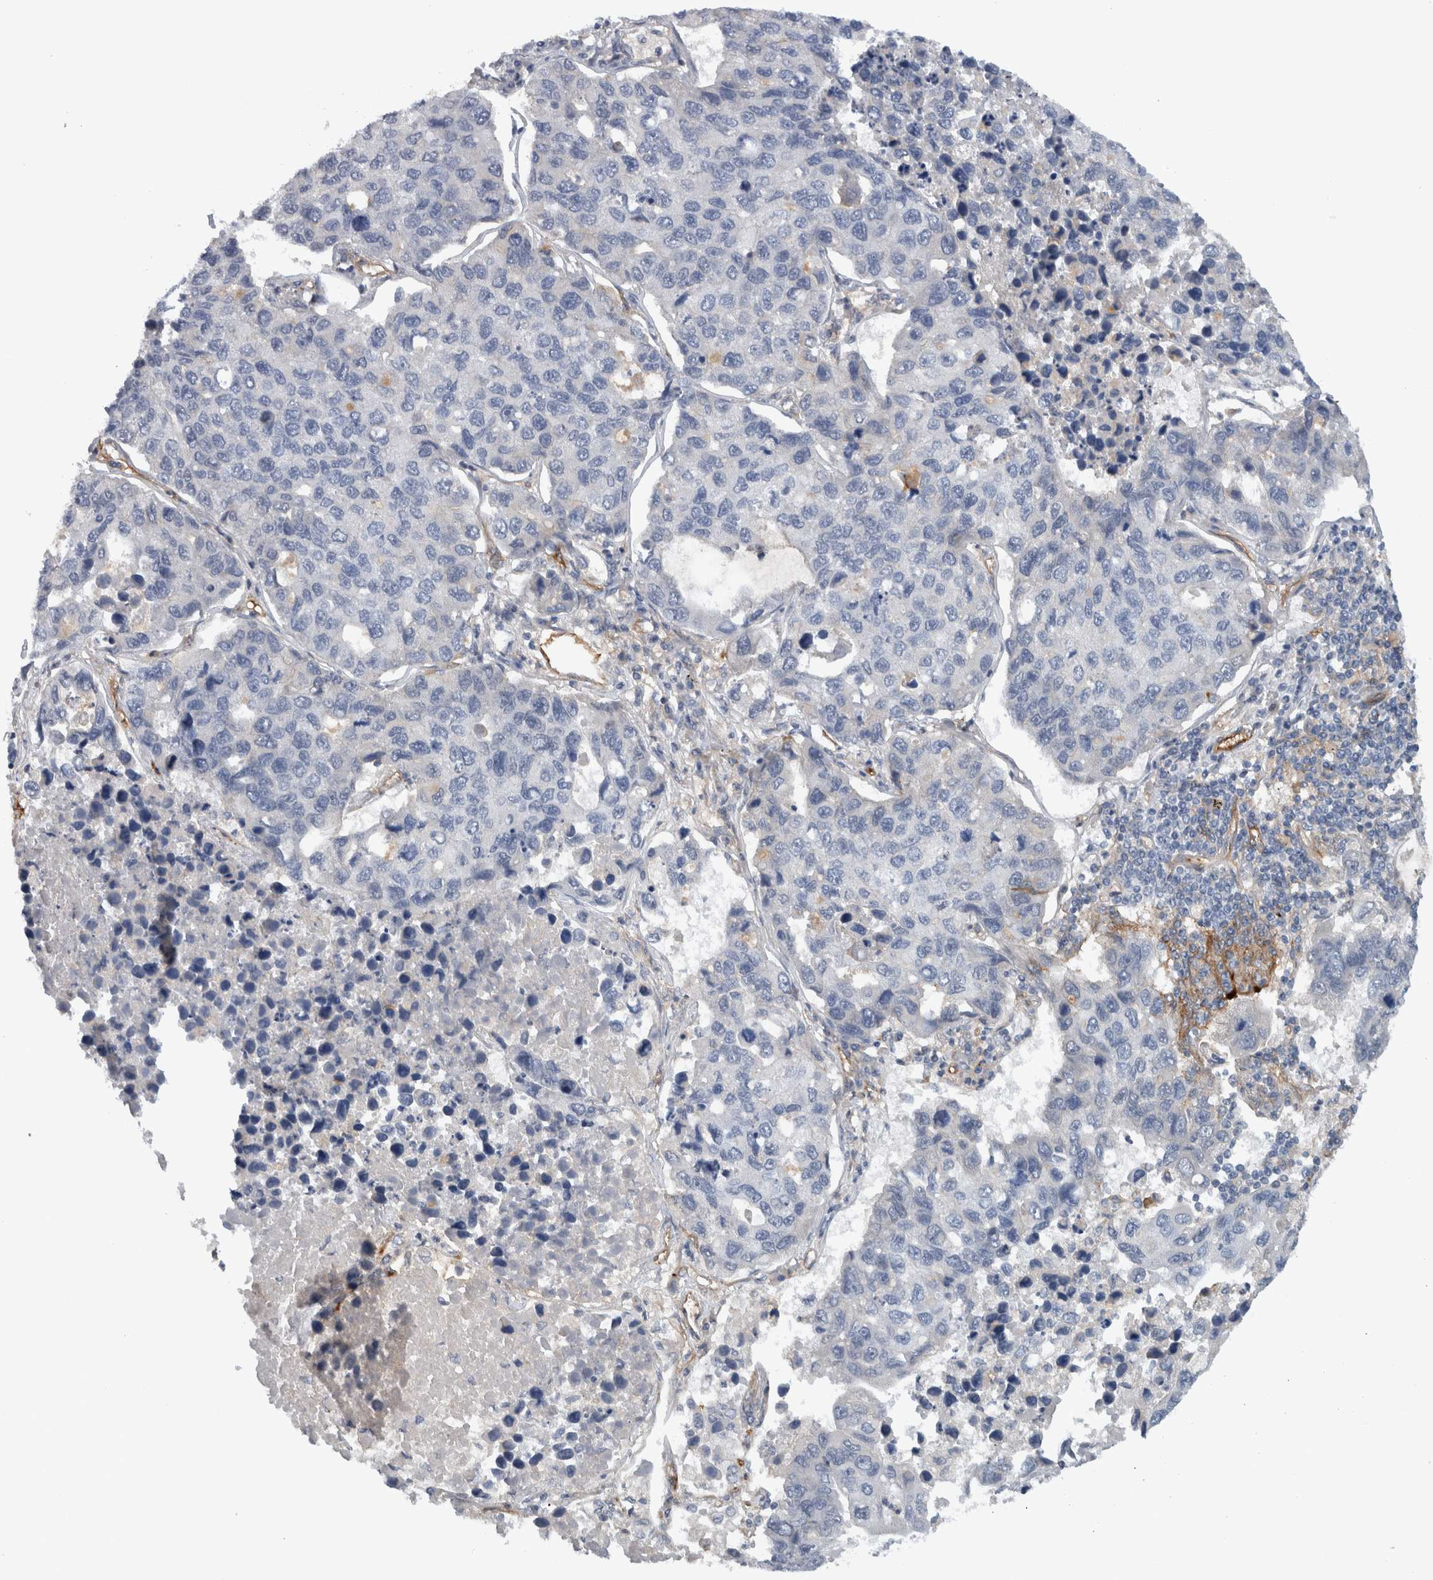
{"staining": {"intensity": "negative", "quantity": "none", "location": "none"}, "tissue": "lung cancer", "cell_type": "Tumor cells", "image_type": "cancer", "snomed": [{"axis": "morphology", "description": "Adenocarcinoma, NOS"}, {"axis": "topography", "description": "Lung"}], "caption": "There is no significant positivity in tumor cells of lung cancer.", "gene": "CD59", "patient": {"sex": "male", "age": 64}}